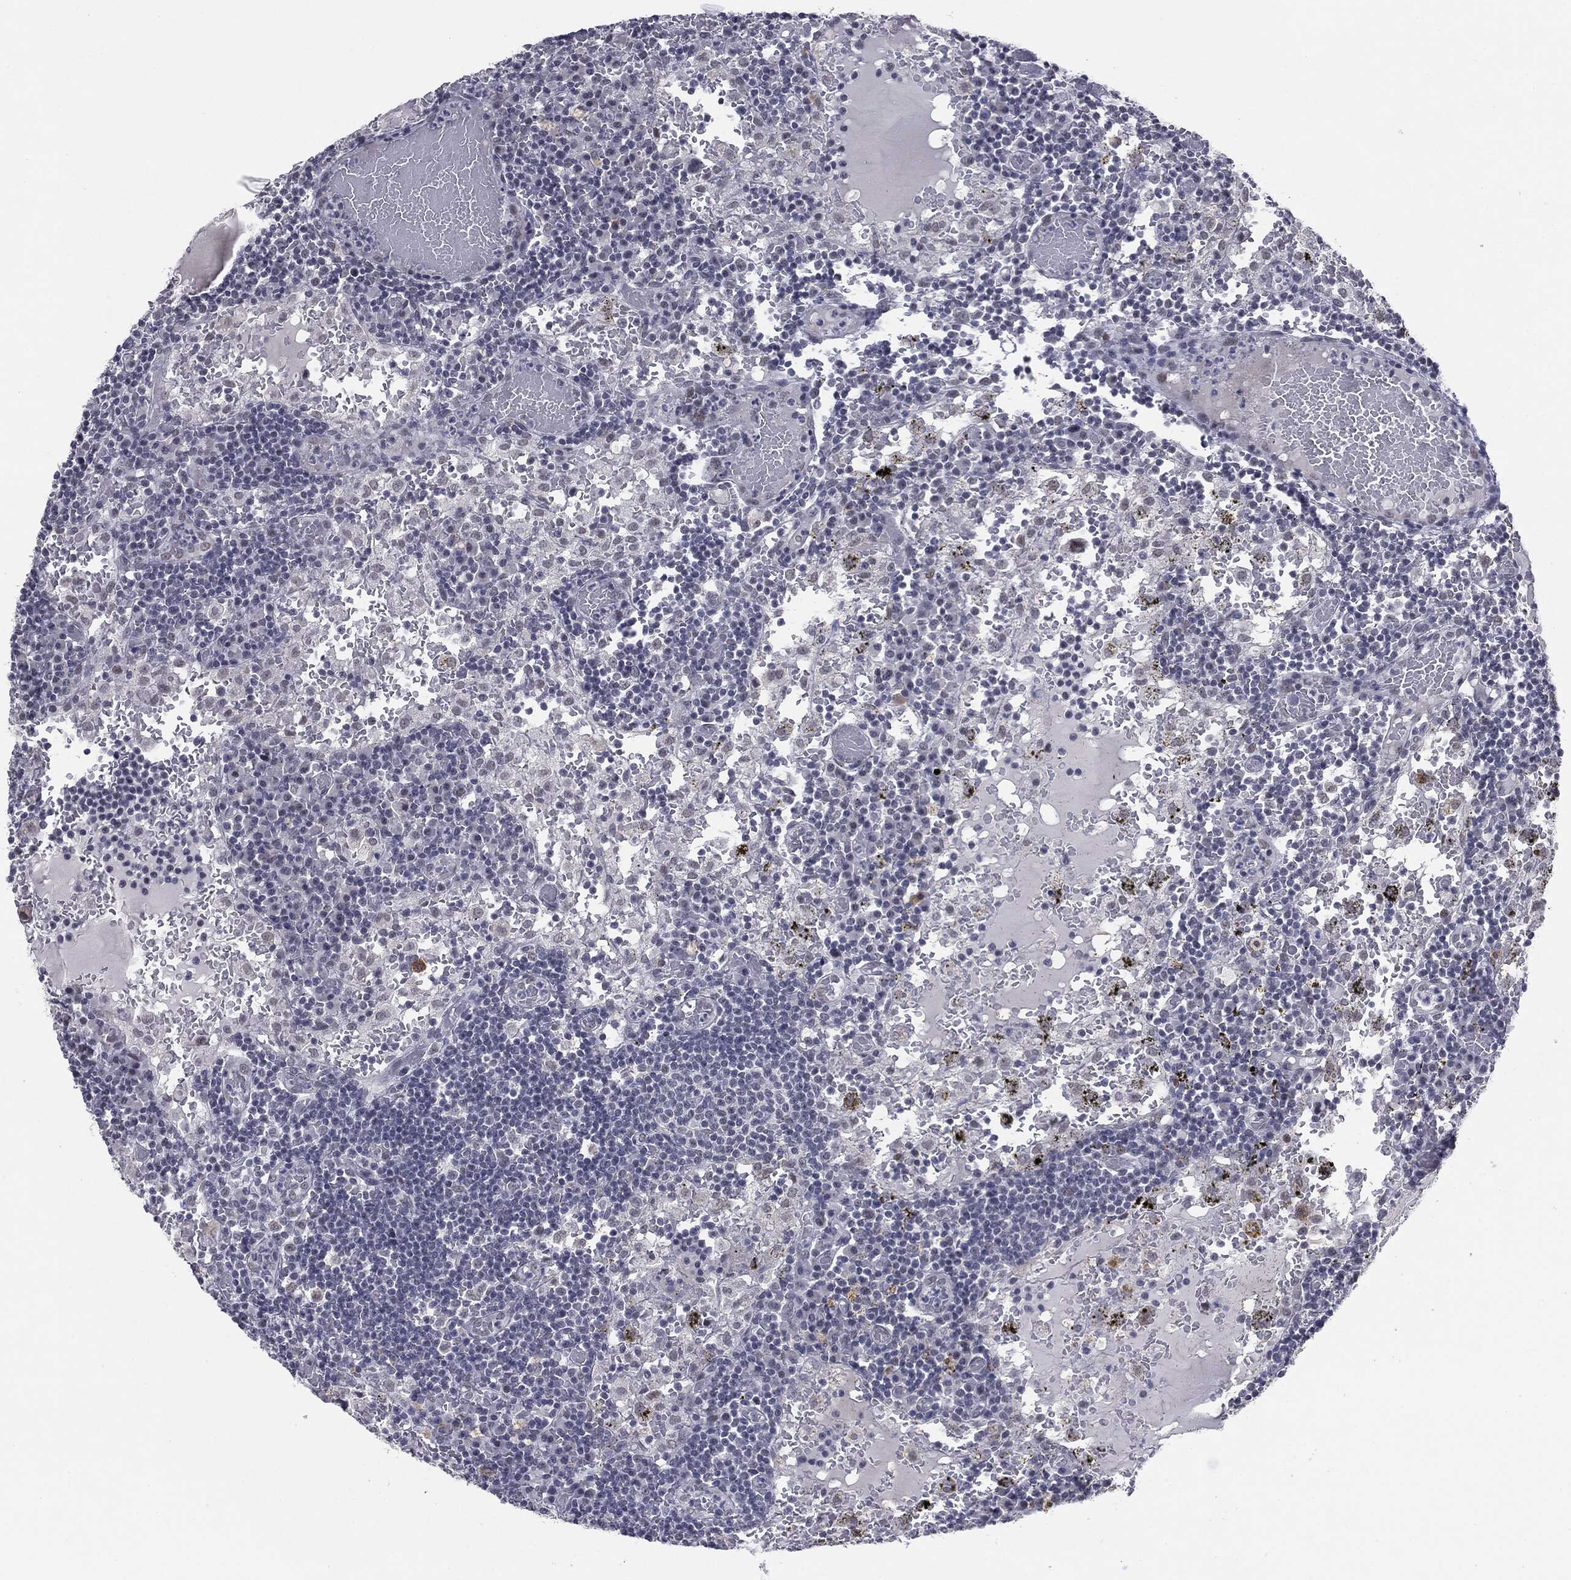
{"staining": {"intensity": "negative", "quantity": "none", "location": "none"}, "tissue": "lymph node", "cell_type": "Germinal center cells", "image_type": "normal", "snomed": [{"axis": "morphology", "description": "Normal tissue, NOS"}, {"axis": "topography", "description": "Lymph node"}], "caption": "Immunohistochemistry of benign lymph node exhibits no expression in germinal center cells.", "gene": "SLC5A5", "patient": {"sex": "male", "age": 62}}